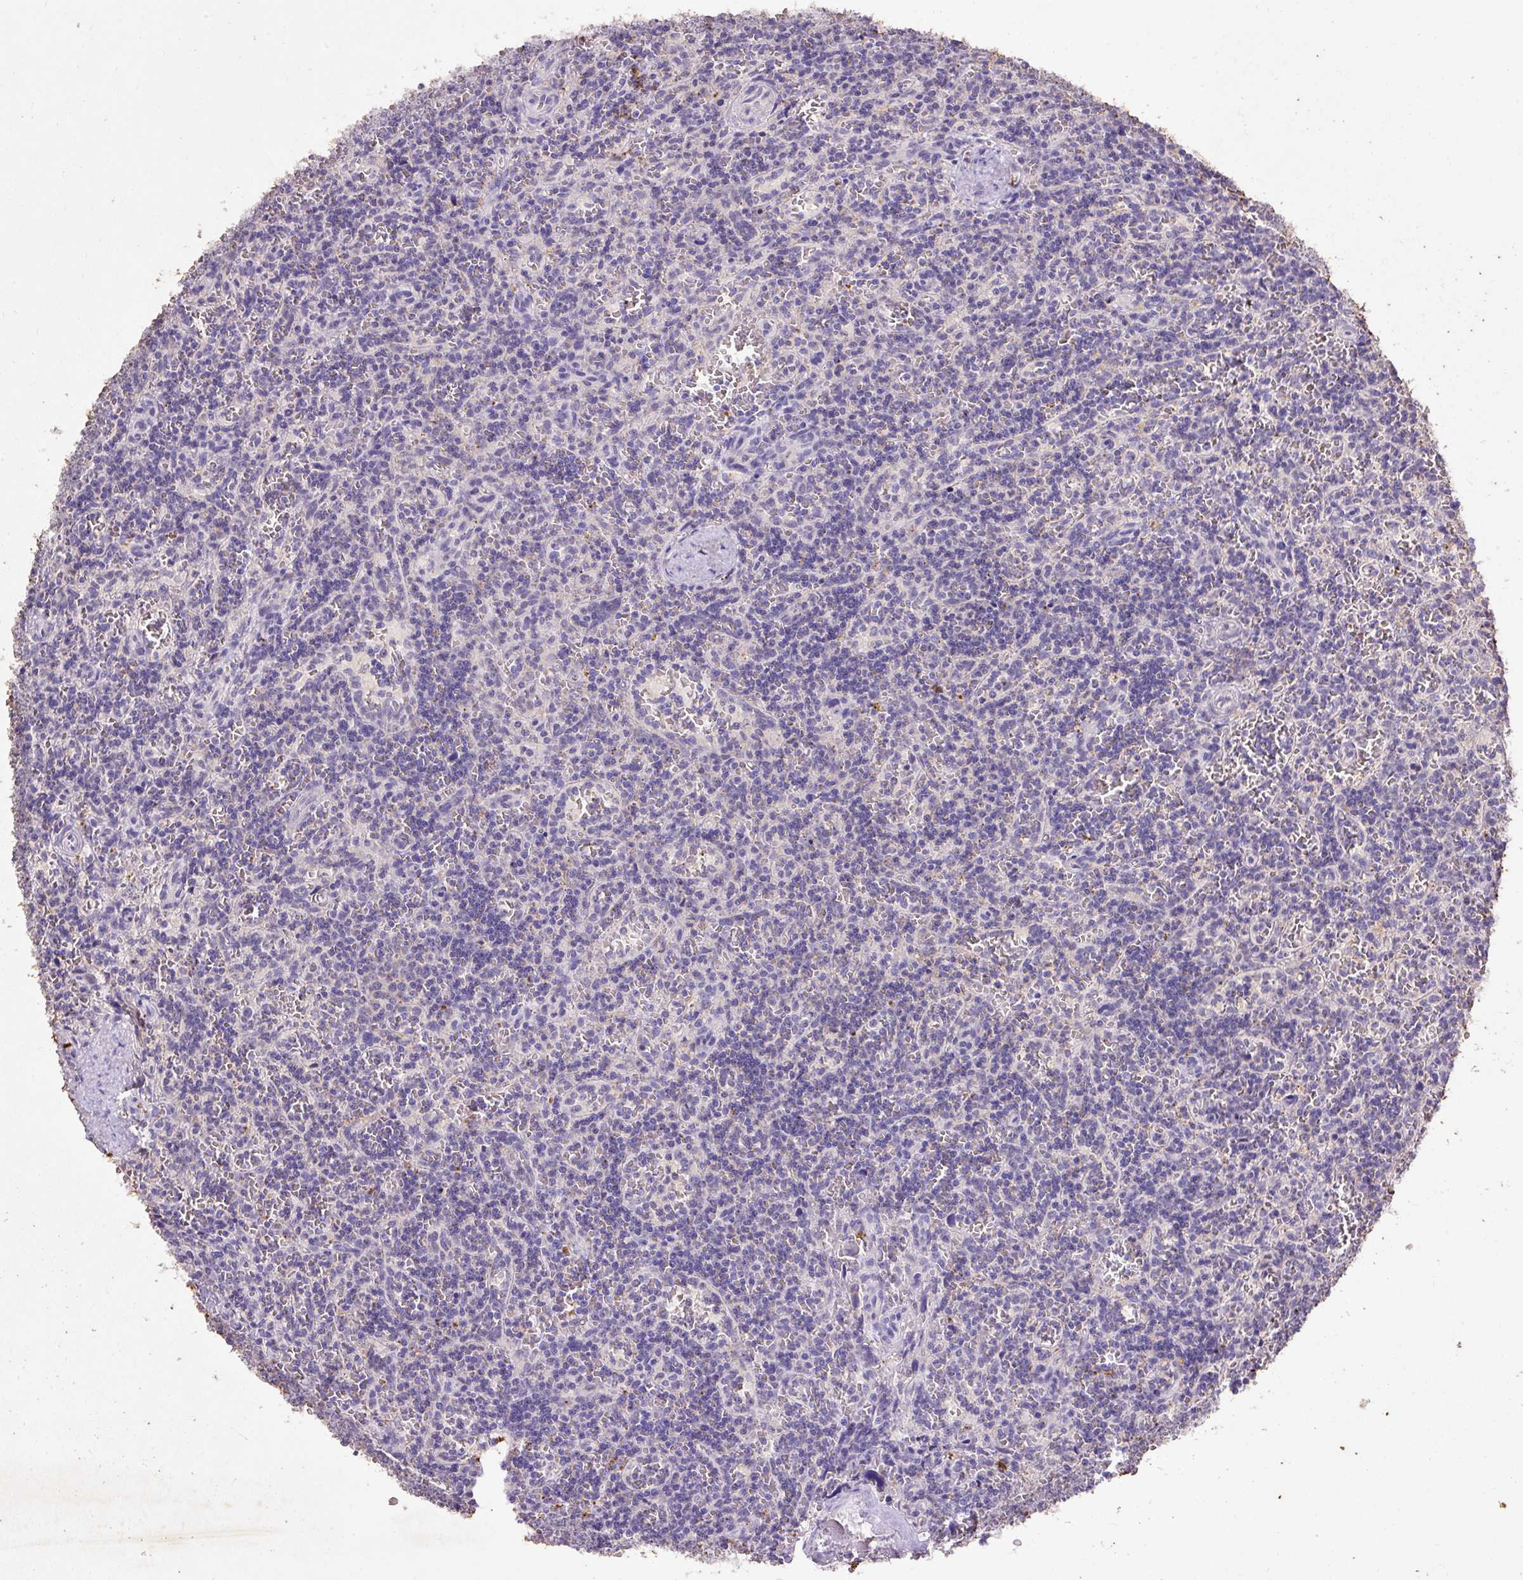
{"staining": {"intensity": "negative", "quantity": "none", "location": "none"}, "tissue": "lymphoma", "cell_type": "Tumor cells", "image_type": "cancer", "snomed": [{"axis": "morphology", "description": "Malignant lymphoma, non-Hodgkin's type, Low grade"}, {"axis": "topography", "description": "Spleen"}], "caption": "Photomicrograph shows no protein staining in tumor cells of lymphoma tissue.", "gene": "LRTM2", "patient": {"sex": "male", "age": 73}}